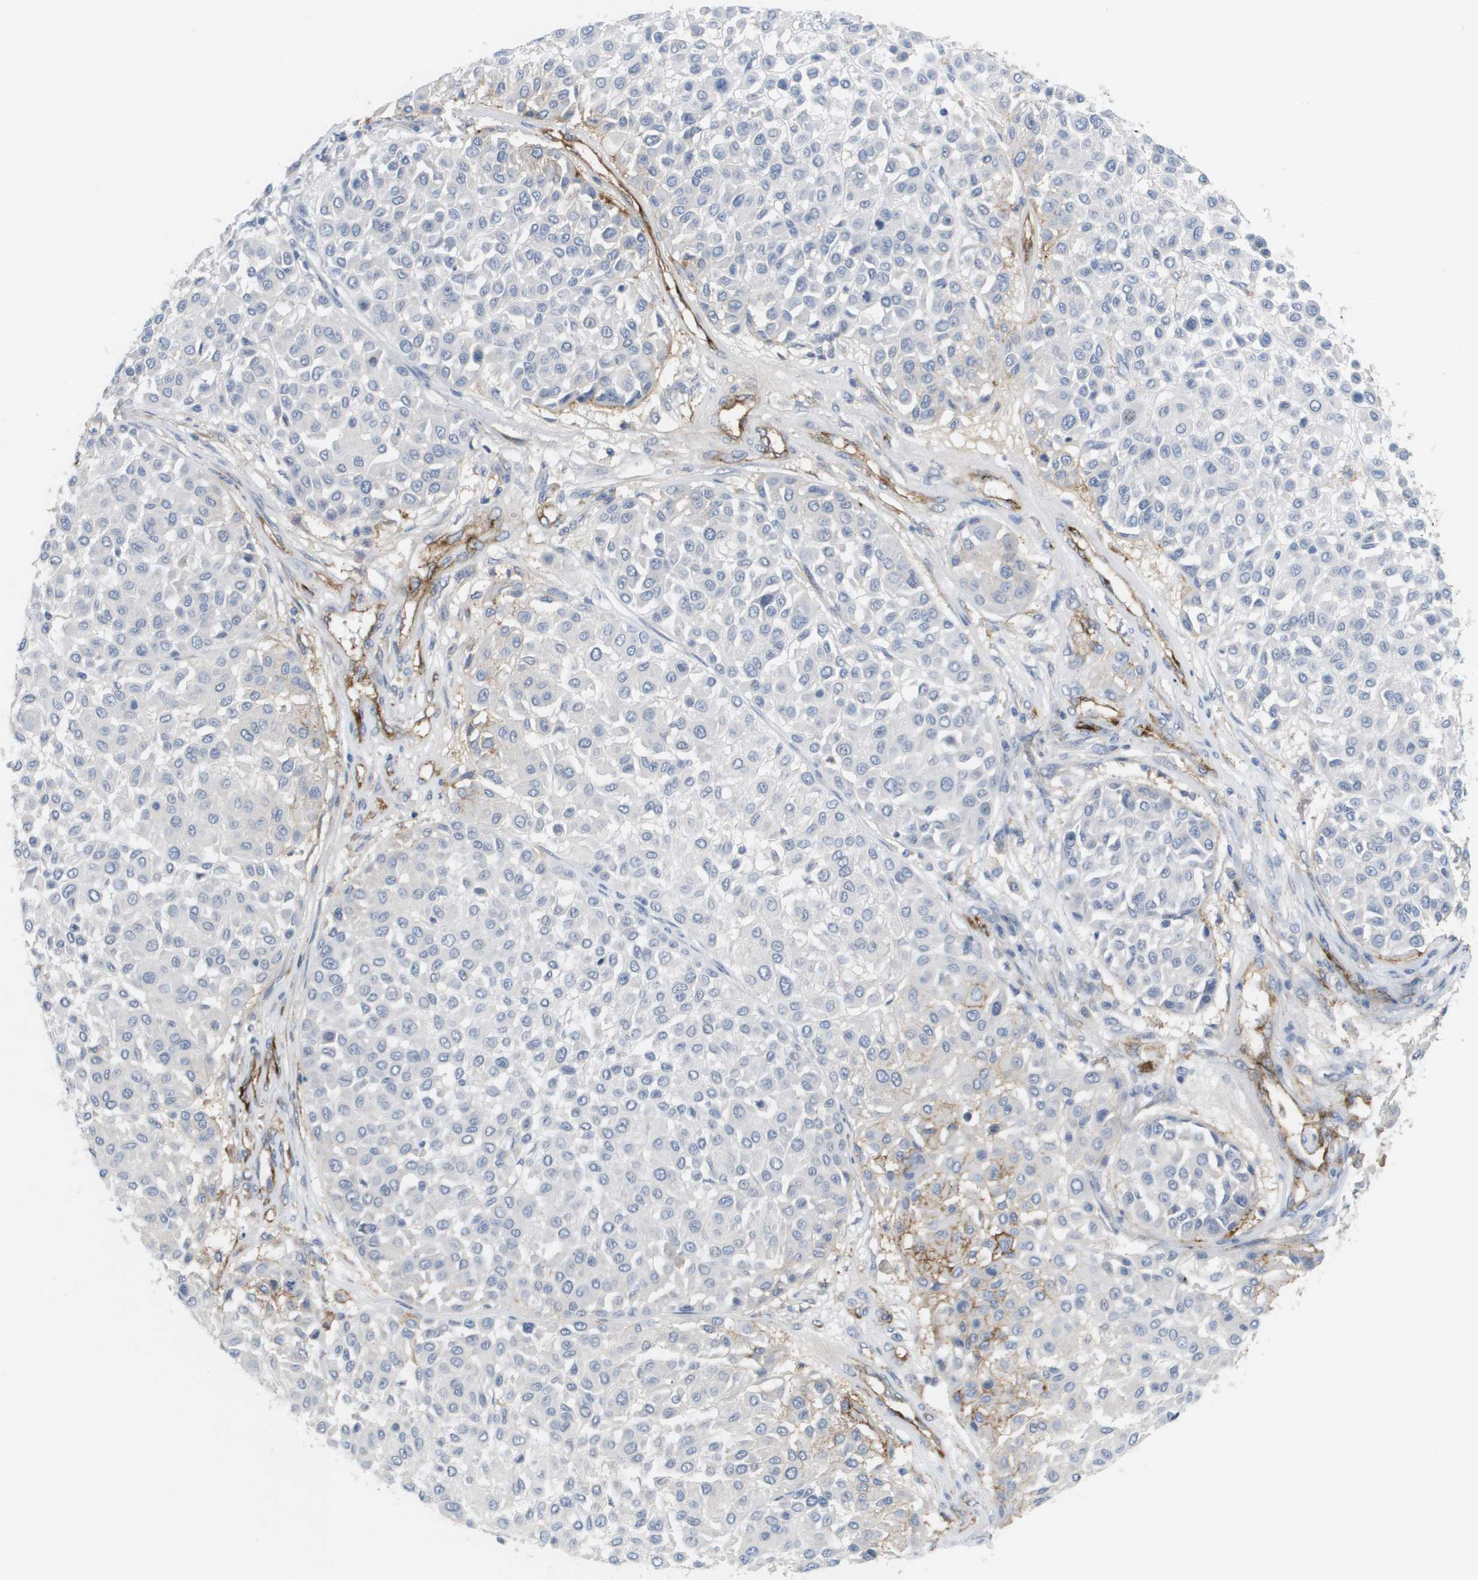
{"staining": {"intensity": "negative", "quantity": "none", "location": "none"}, "tissue": "melanoma", "cell_type": "Tumor cells", "image_type": "cancer", "snomed": [{"axis": "morphology", "description": "Malignant melanoma, Metastatic site"}, {"axis": "topography", "description": "Soft tissue"}], "caption": "Protein analysis of melanoma exhibits no significant expression in tumor cells.", "gene": "ANGPT2", "patient": {"sex": "male", "age": 41}}